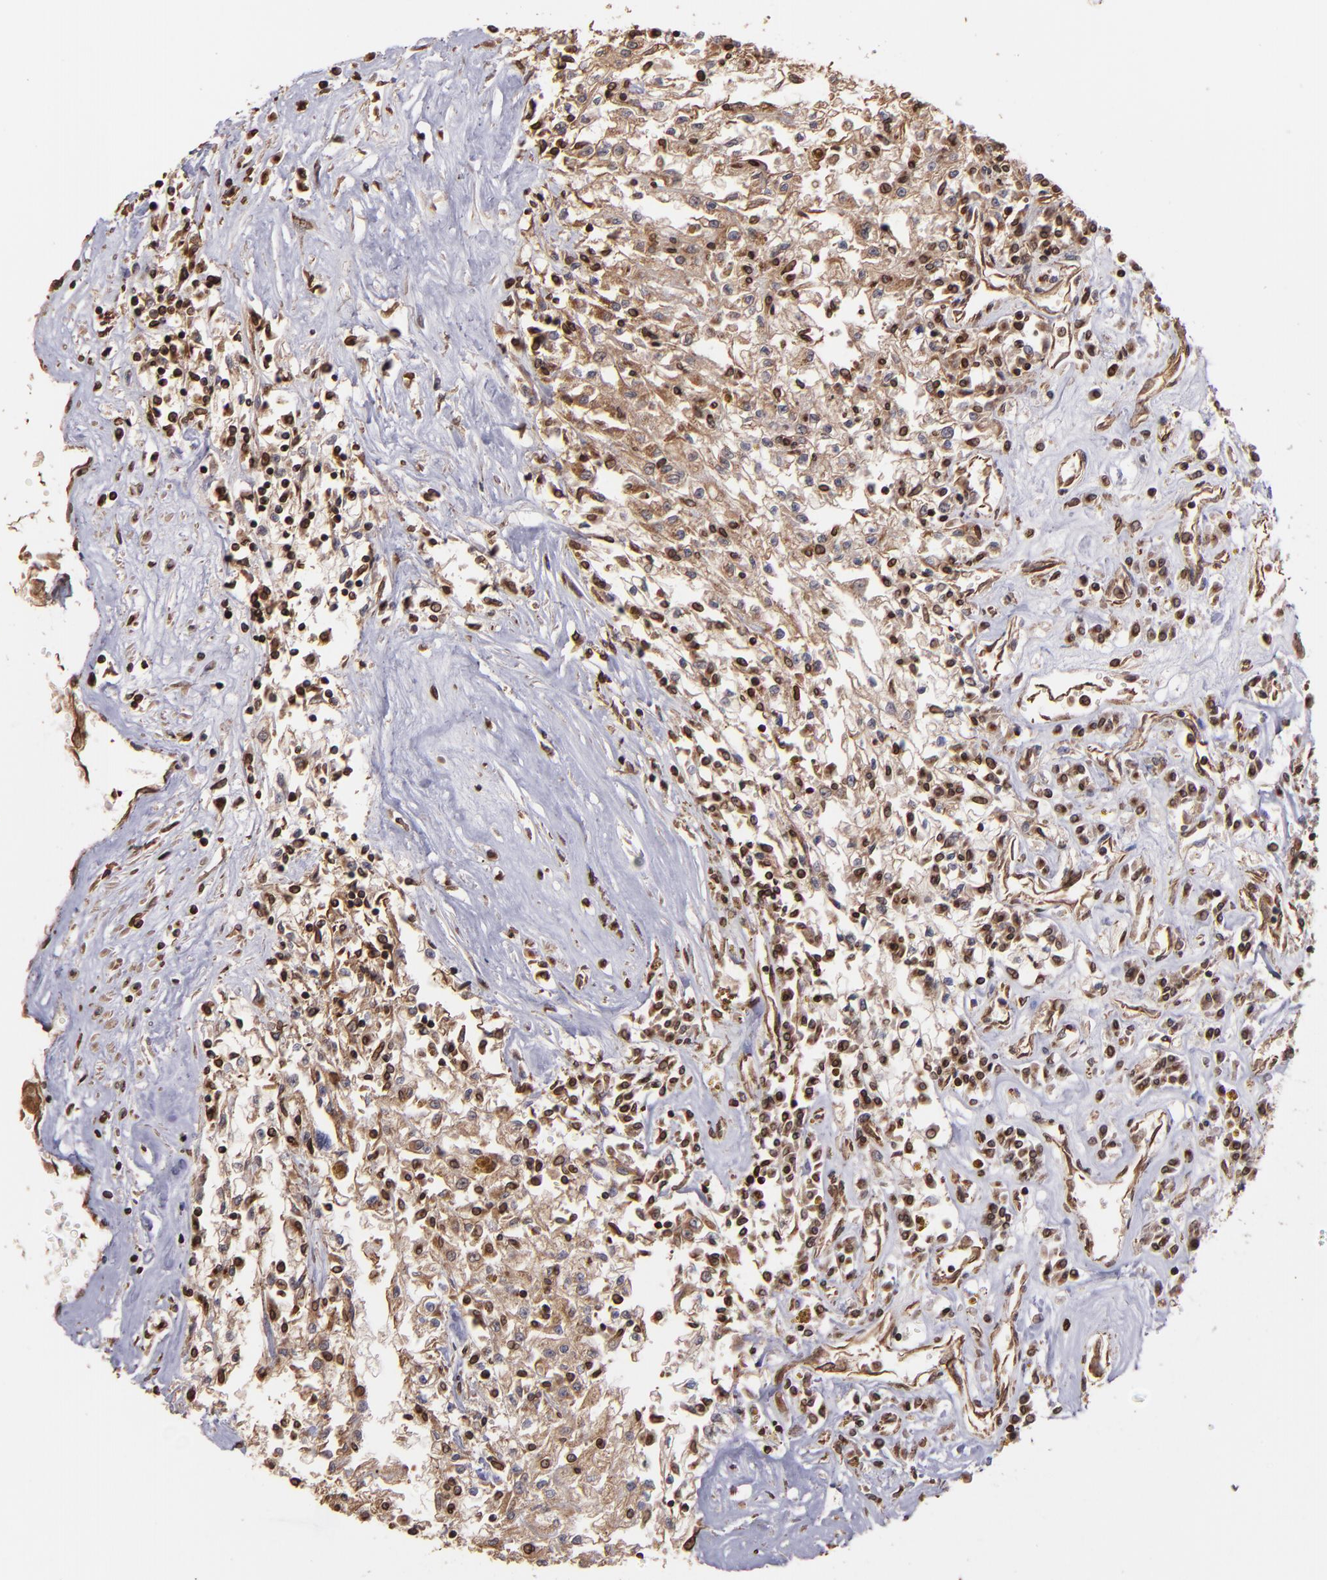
{"staining": {"intensity": "moderate", "quantity": "25%-75%", "location": "cytoplasmic/membranous"}, "tissue": "renal cancer", "cell_type": "Tumor cells", "image_type": "cancer", "snomed": [{"axis": "morphology", "description": "Adenocarcinoma, NOS"}, {"axis": "topography", "description": "Kidney"}], "caption": "This is an image of immunohistochemistry staining of adenocarcinoma (renal), which shows moderate positivity in the cytoplasmic/membranous of tumor cells.", "gene": "TRIP11", "patient": {"sex": "male", "age": 78}}